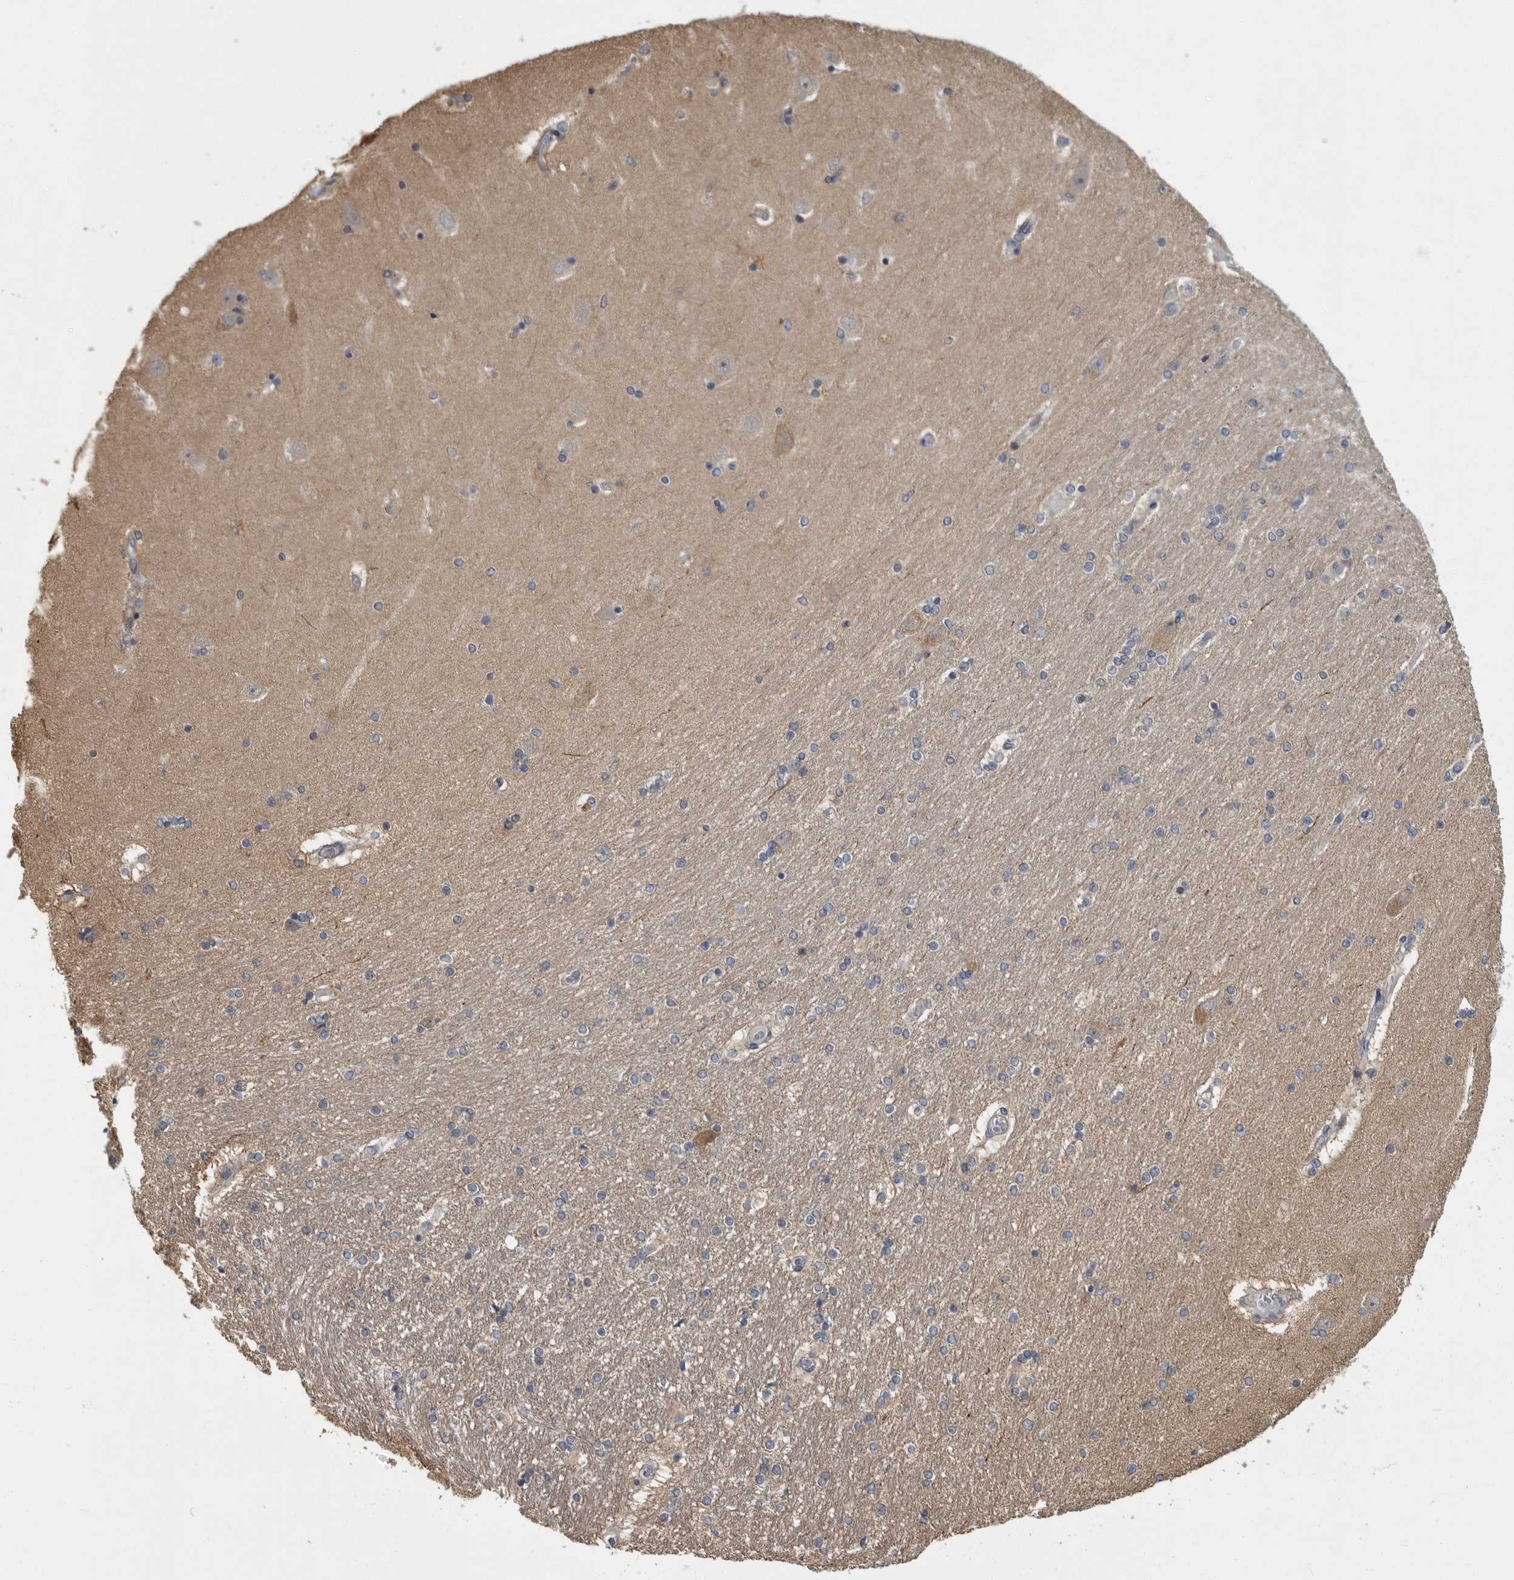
{"staining": {"intensity": "negative", "quantity": "none", "location": "none"}, "tissue": "hippocampus", "cell_type": "Glial cells", "image_type": "normal", "snomed": [{"axis": "morphology", "description": "Normal tissue, NOS"}, {"axis": "topography", "description": "Hippocampus"}], "caption": "High power microscopy photomicrograph of an immunohistochemistry (IHC) image of unremarkable hippocampus, revealing no significant staining in glial cells.", "gene": "PDE7A", "patient": {"sex": "female", "age": 54}}